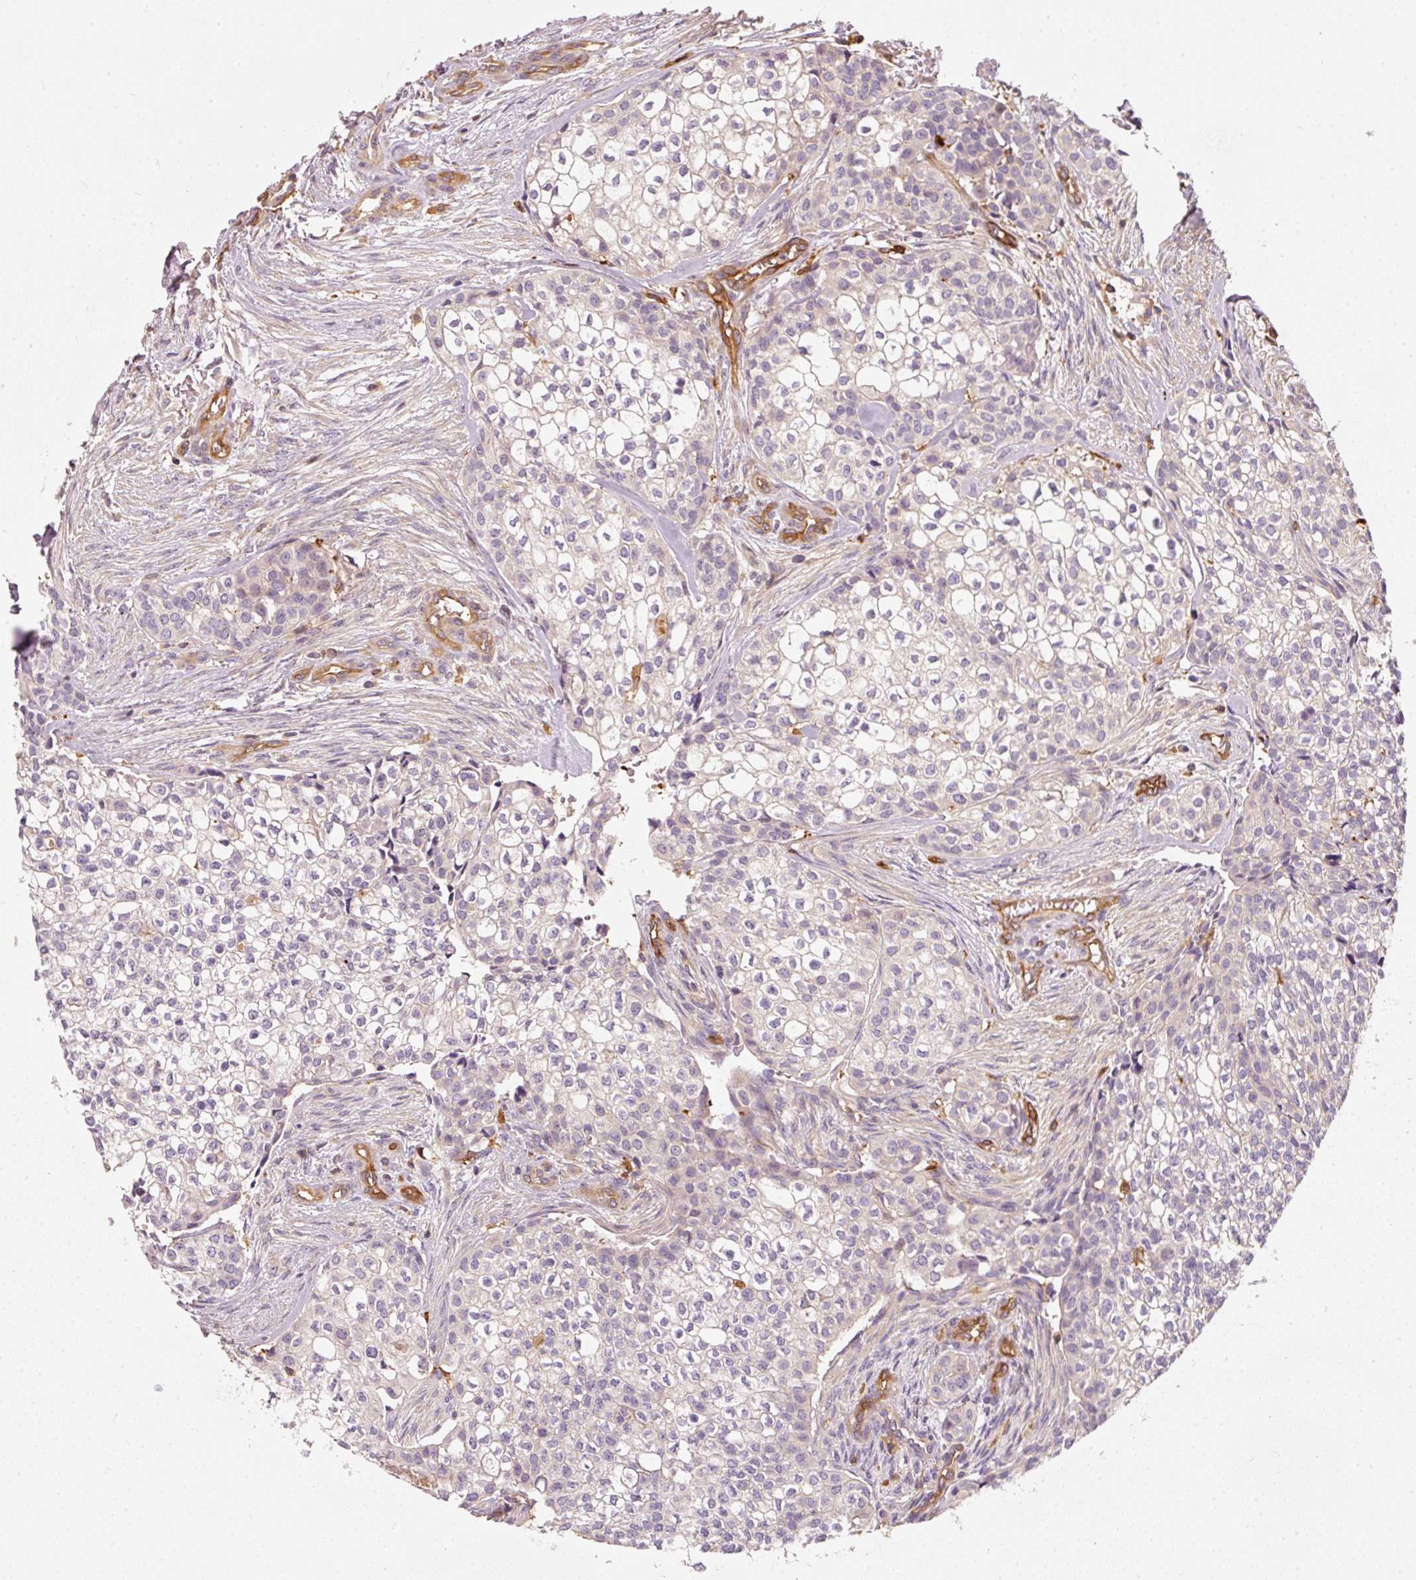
{"staining": {"intensity": "negative", "quantity": "none", "location": "none"}, "tissue": "head and neck cancer", "cell_type": "Tumor cells", "image_type": "cancer", "snomed": [{"axis": "morphology", "description": "Adenocarcinoma, NOS"}, {"axis": "topography", "description": "Head-Neck"}], "caption": "Head and neck adenocarcinoma was stained to show a protein in brown. There is no significant positivity in tumor cells.", "gene": "IQGAP2", "patient": {"sex": "male", "age": 81}}